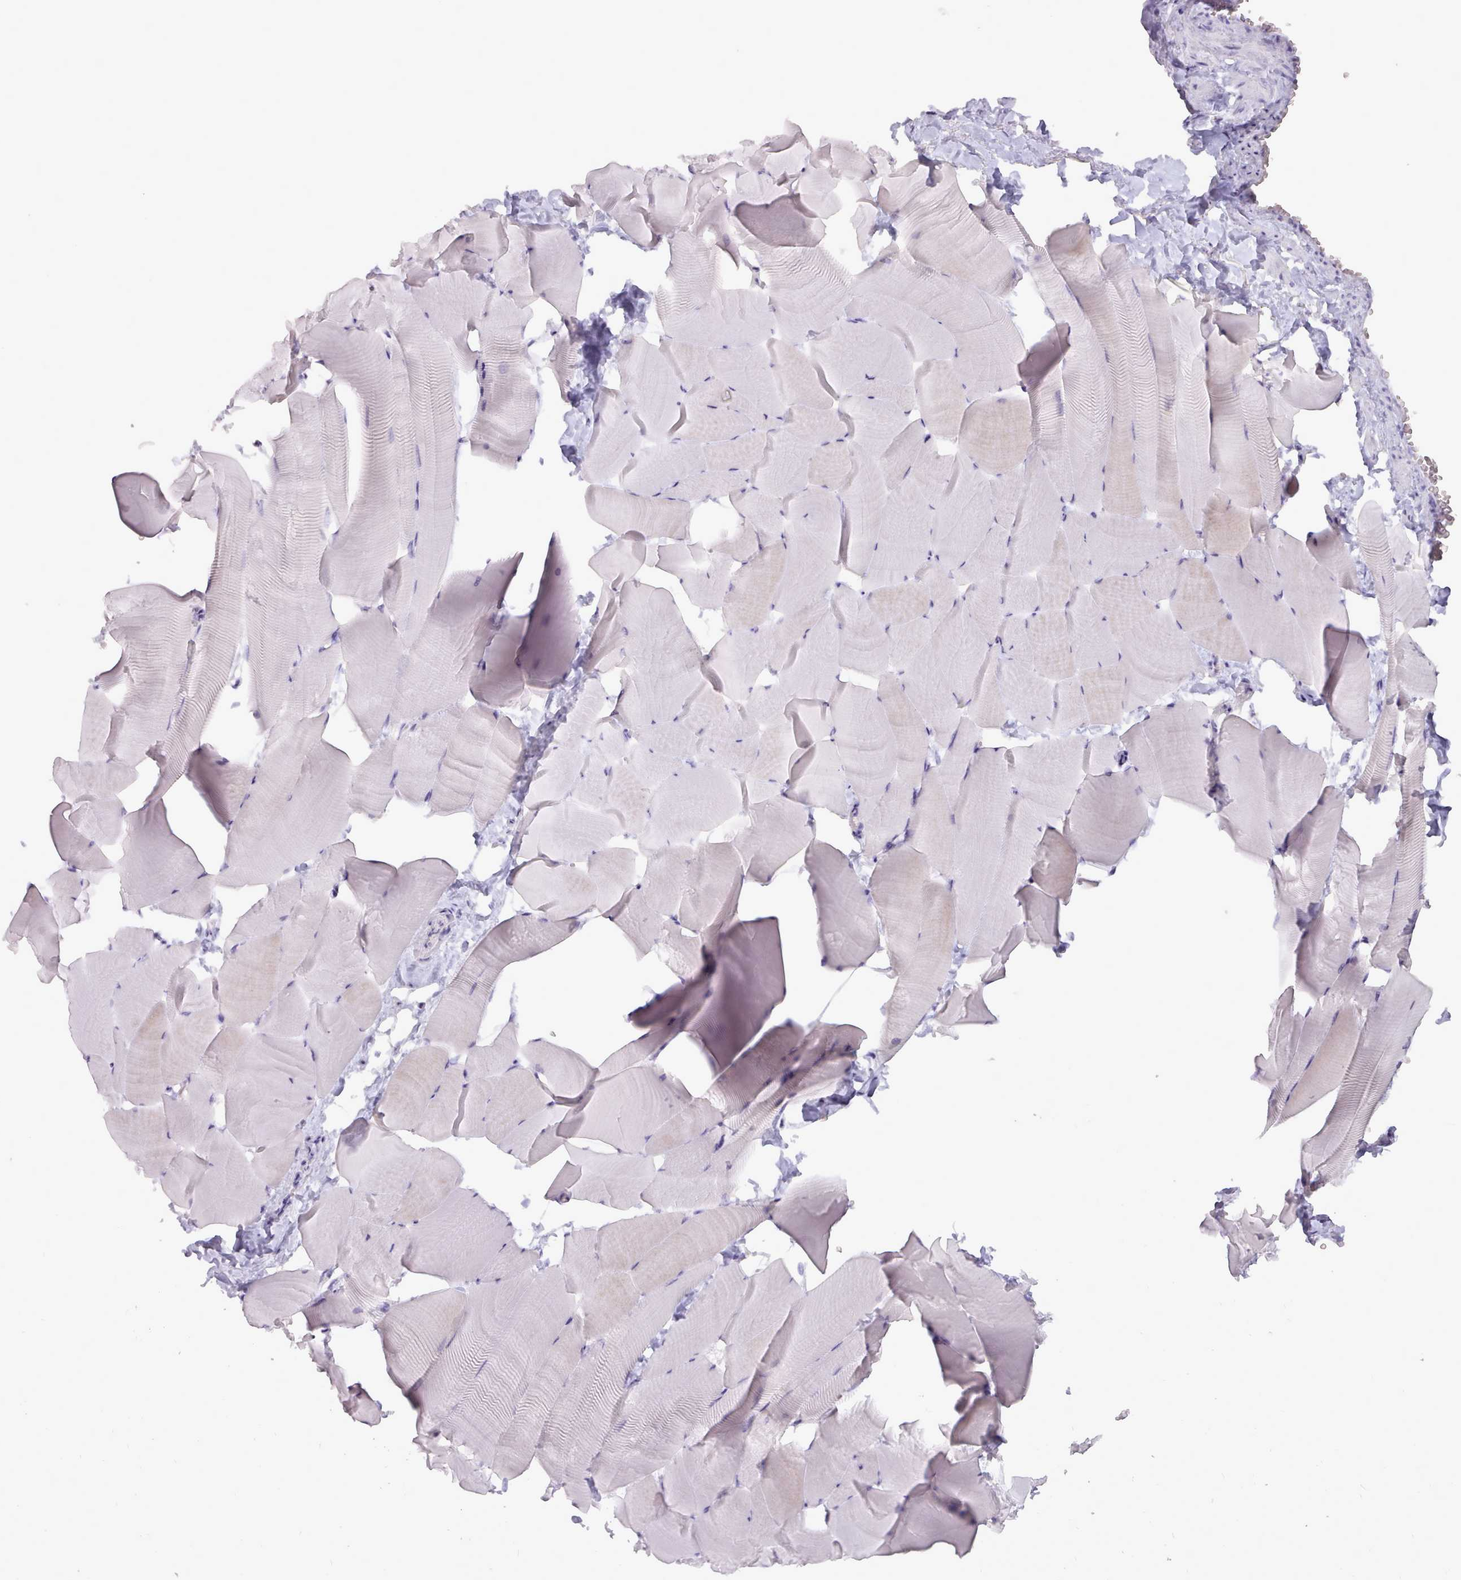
{"staining": {"intensity": "negative", "quantity": "none", "location": "none"}, "tissue": "skeletal muscle", "cell_type": "Myocytes", "image_type": "normal", "snomed": [{"axis": "morphology", "description": "Normal tissue, NOS"}, {"axis": "topography", "description": "Skeletal muscle"}], "caption": "This is an immunohistochemistry (IHC) histopathology image of benign human skeletal muscle. There is no staining in myocytes.", "gene": "BDKRB2", "patient": {"sex": "male", "age": 25}}